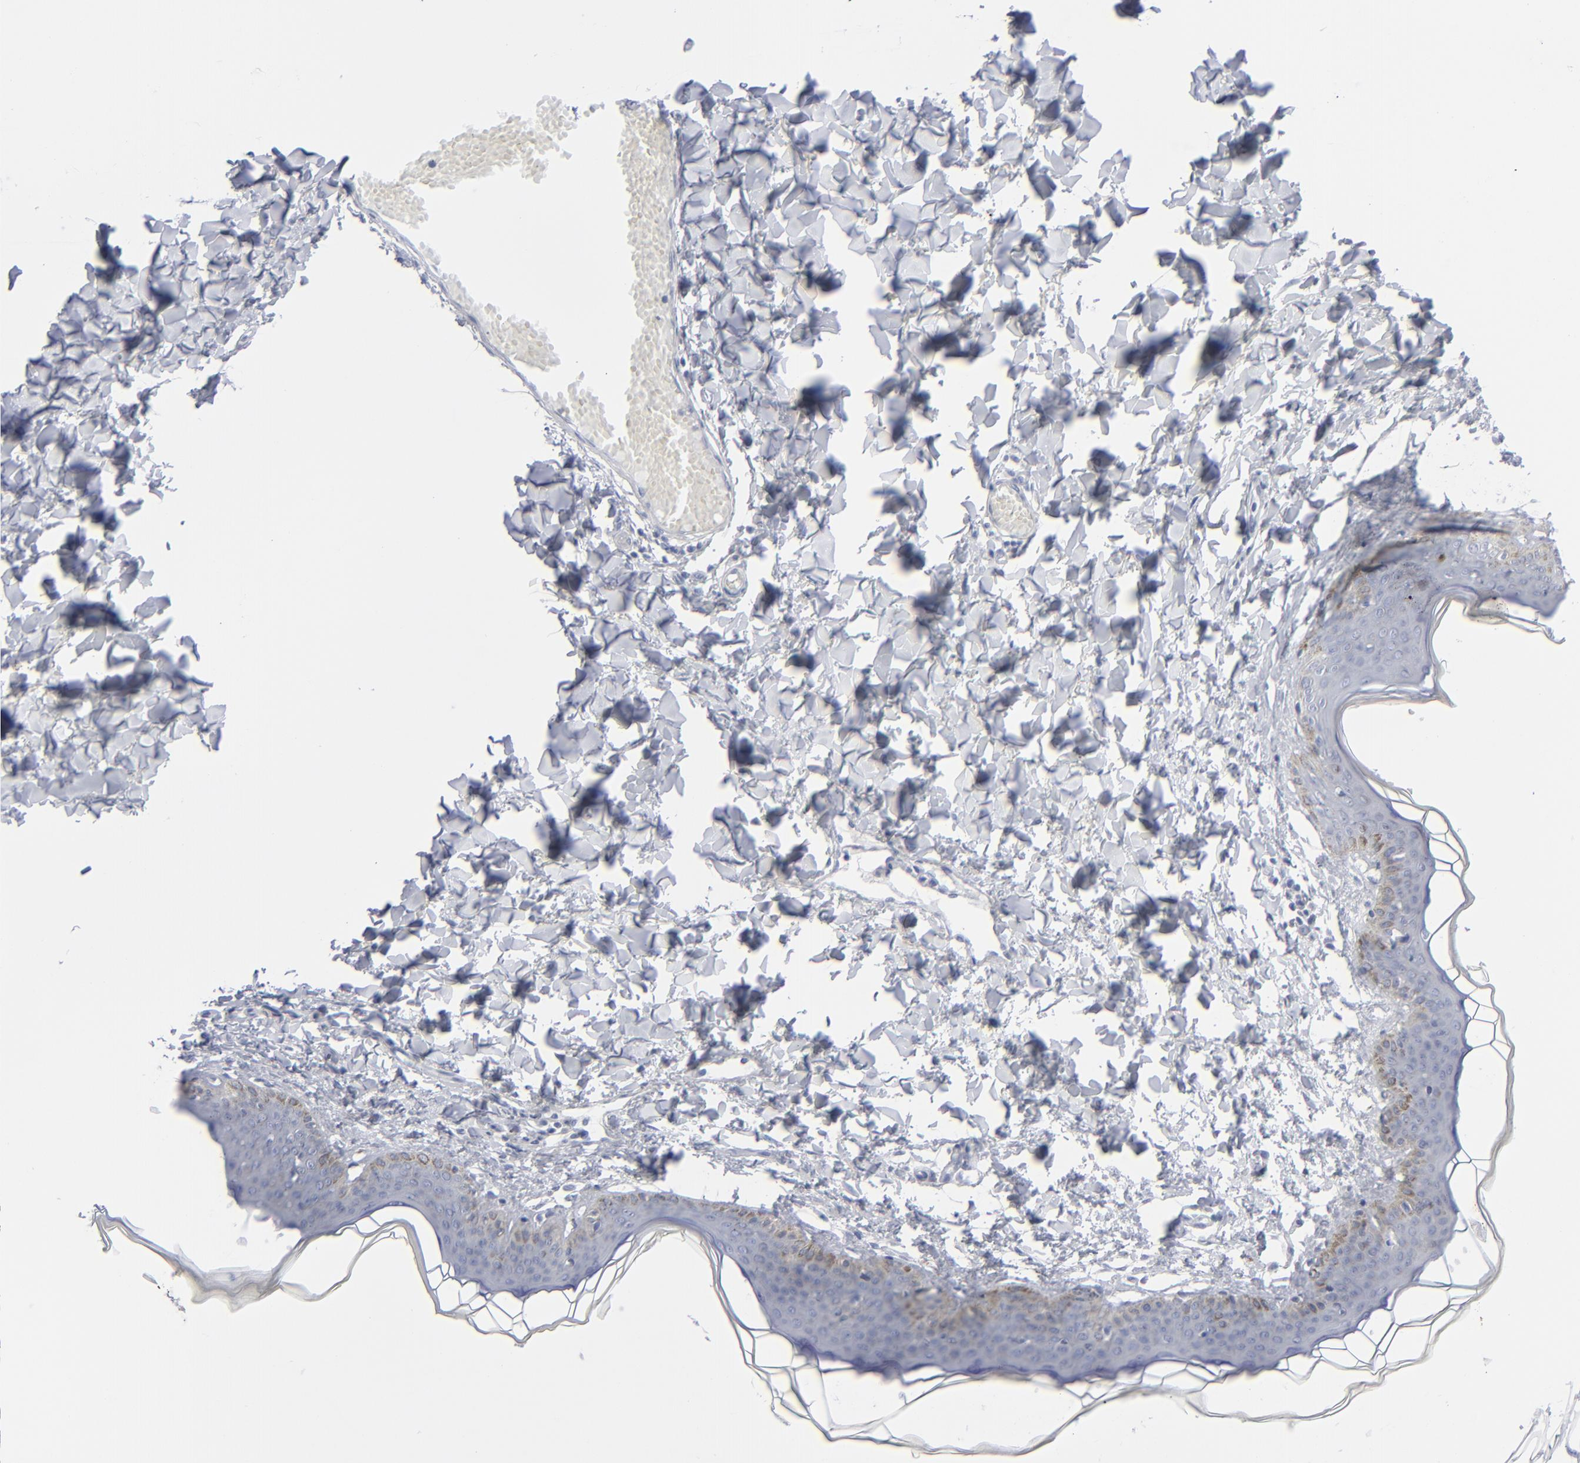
{"staining": {"intensity": "negative", "quantity": "none", "location": "none"}, "tissue": "skin", "cell_type": "Fibroblasts", "image_type": "normal", "snomed": [{"axis": "morphology", "description": "Normal tissue, NOS"}, {"axis": "topography", "description": "Skin"}], "caption": "Fibroblasts show no significant staining in normal skin.", "gene": "MSLN", "patient": {"sex": "female", "age": 17}}